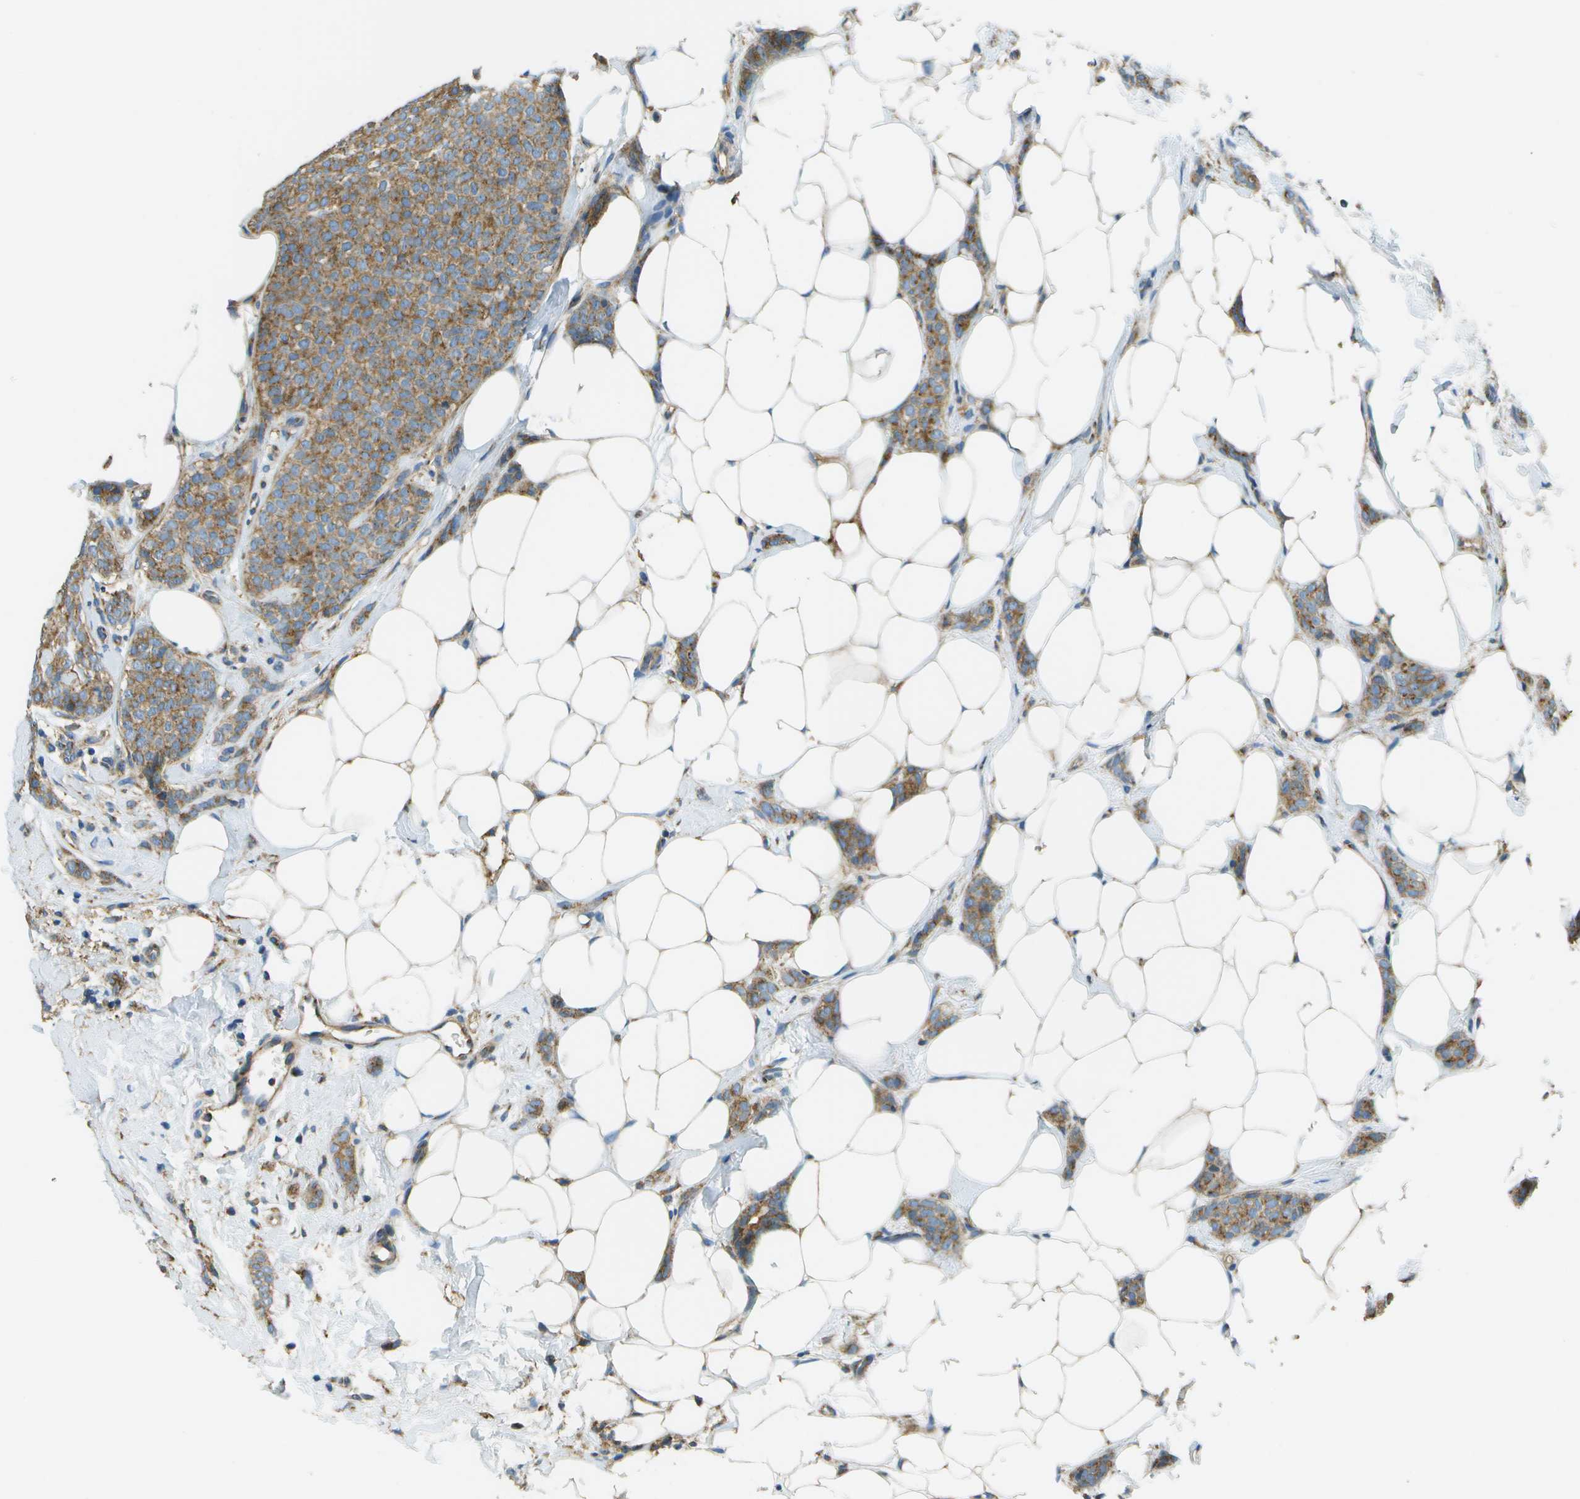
{"staining": {"intensity": "moderate", "quantity": ">75%", "location": "cytoplasmic/membranous"}, "tissue": "breast cancer", "cell_type": "Tumor cells", "image_type": "cancer", "snomed": [{"axis": "morphology", "description": "Lobular carcinoma"}, {"axis": "topography", "description": "Skin"}, {"axis": "topography", "description": "Breast"}], "caption": "Lobular carcinoma (breast) tissue shows moderate cytoplasmic/membranous expression in about >75% of tumor cells, visualized by immunohistochemistry.", "gene": "CLTC", "patient": {"sex": "female", "age": 46}}